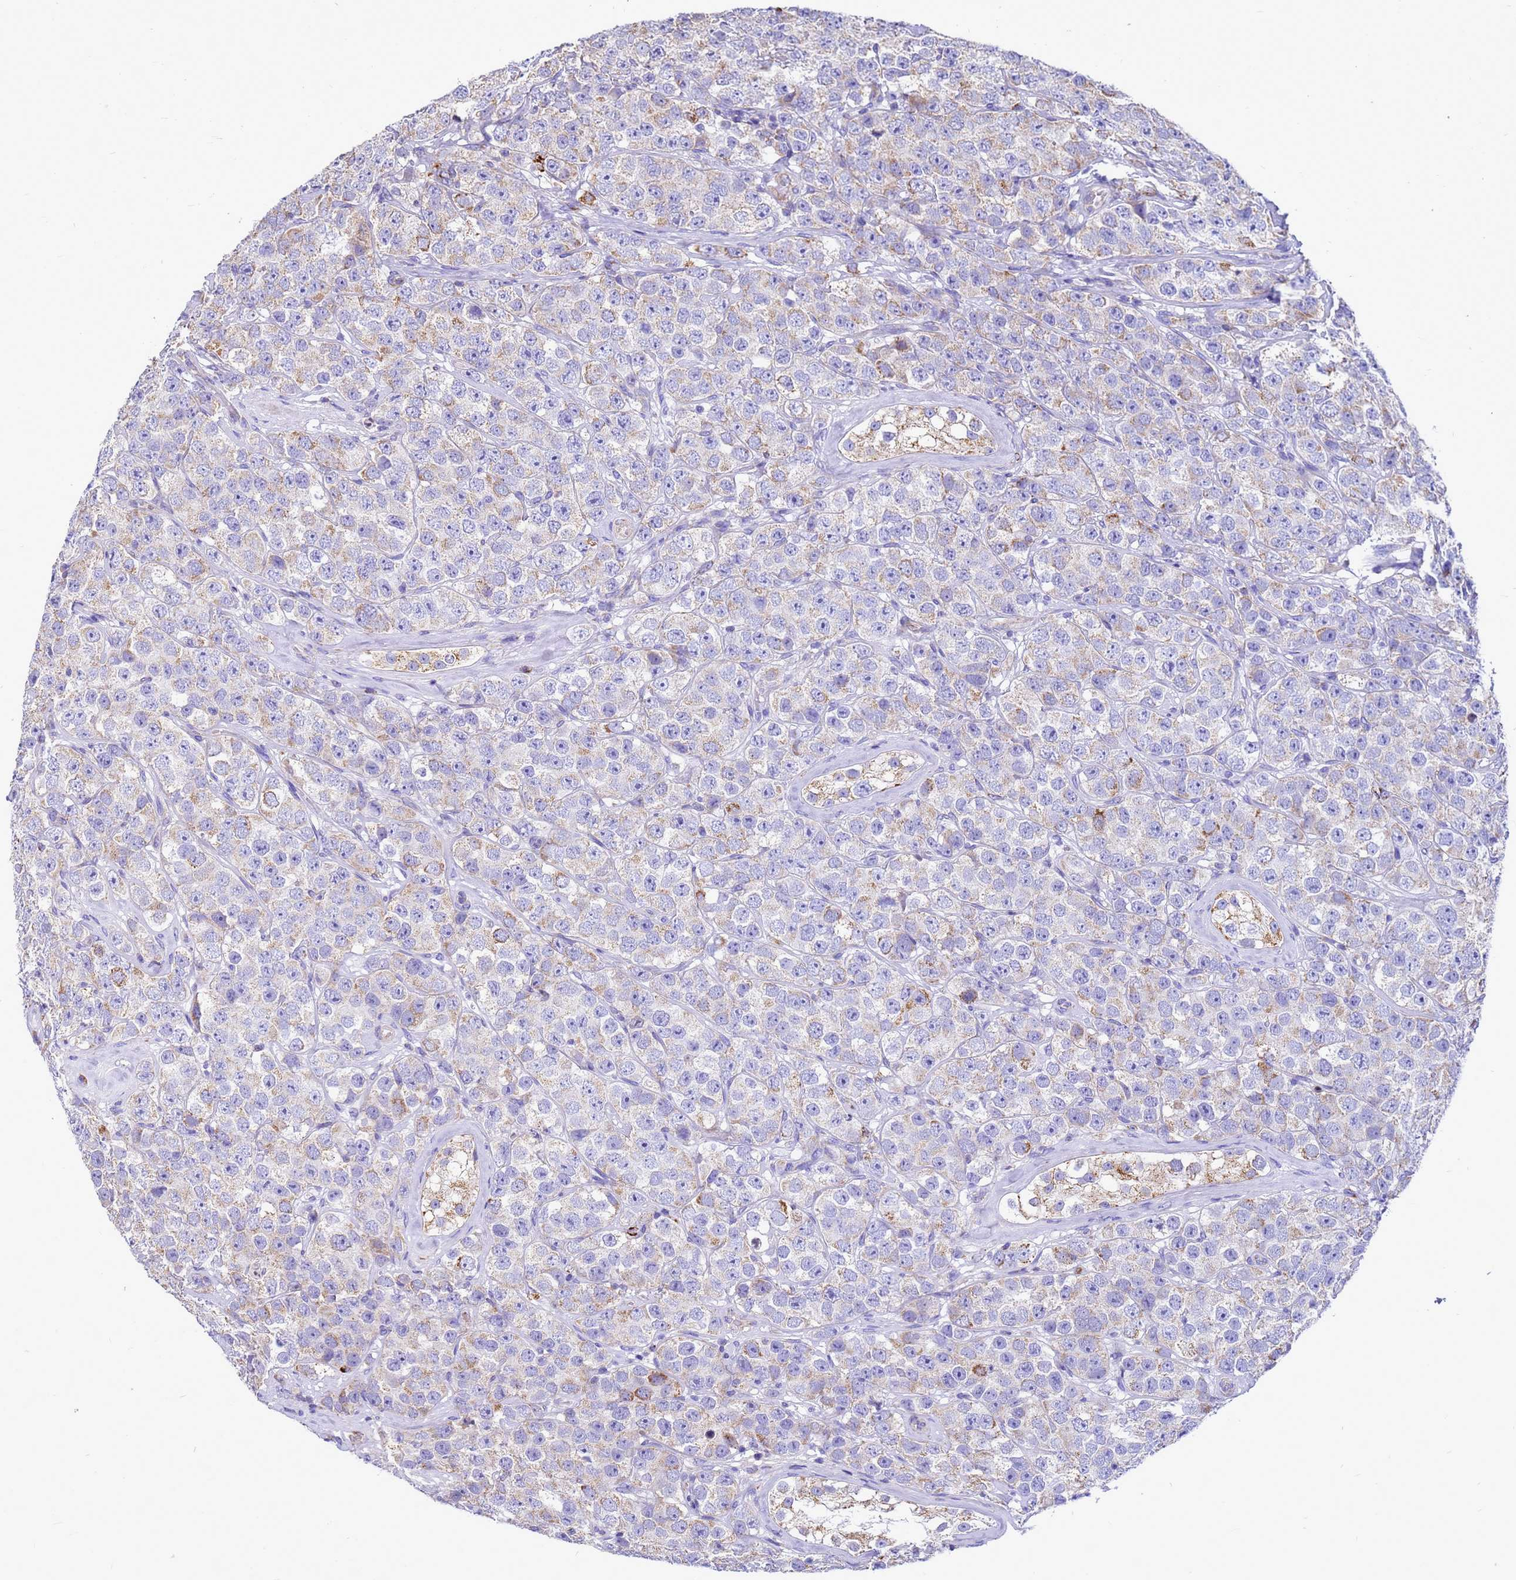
{"staining": {"intensity": "moderate", "quantity": "<25%", "location": "cytoplasmic/membranous"}, "tissue": "testis cancer", "cell_type": "Tumor cells", "image_type": "cancer", "snomed": [{"axis": "morphology", "description": "Seminoma, NOS"}, {"axis": "topography", "description": "Testis"}], "caption": "Immunohistochemical staining of human testis seminoma demonstrates low levels of moderate cytoplasmic/membranous protein staining in about <25% of tumor cells.", "gene": "CMC4", "patient": {"sex": "male", "age": 28}}